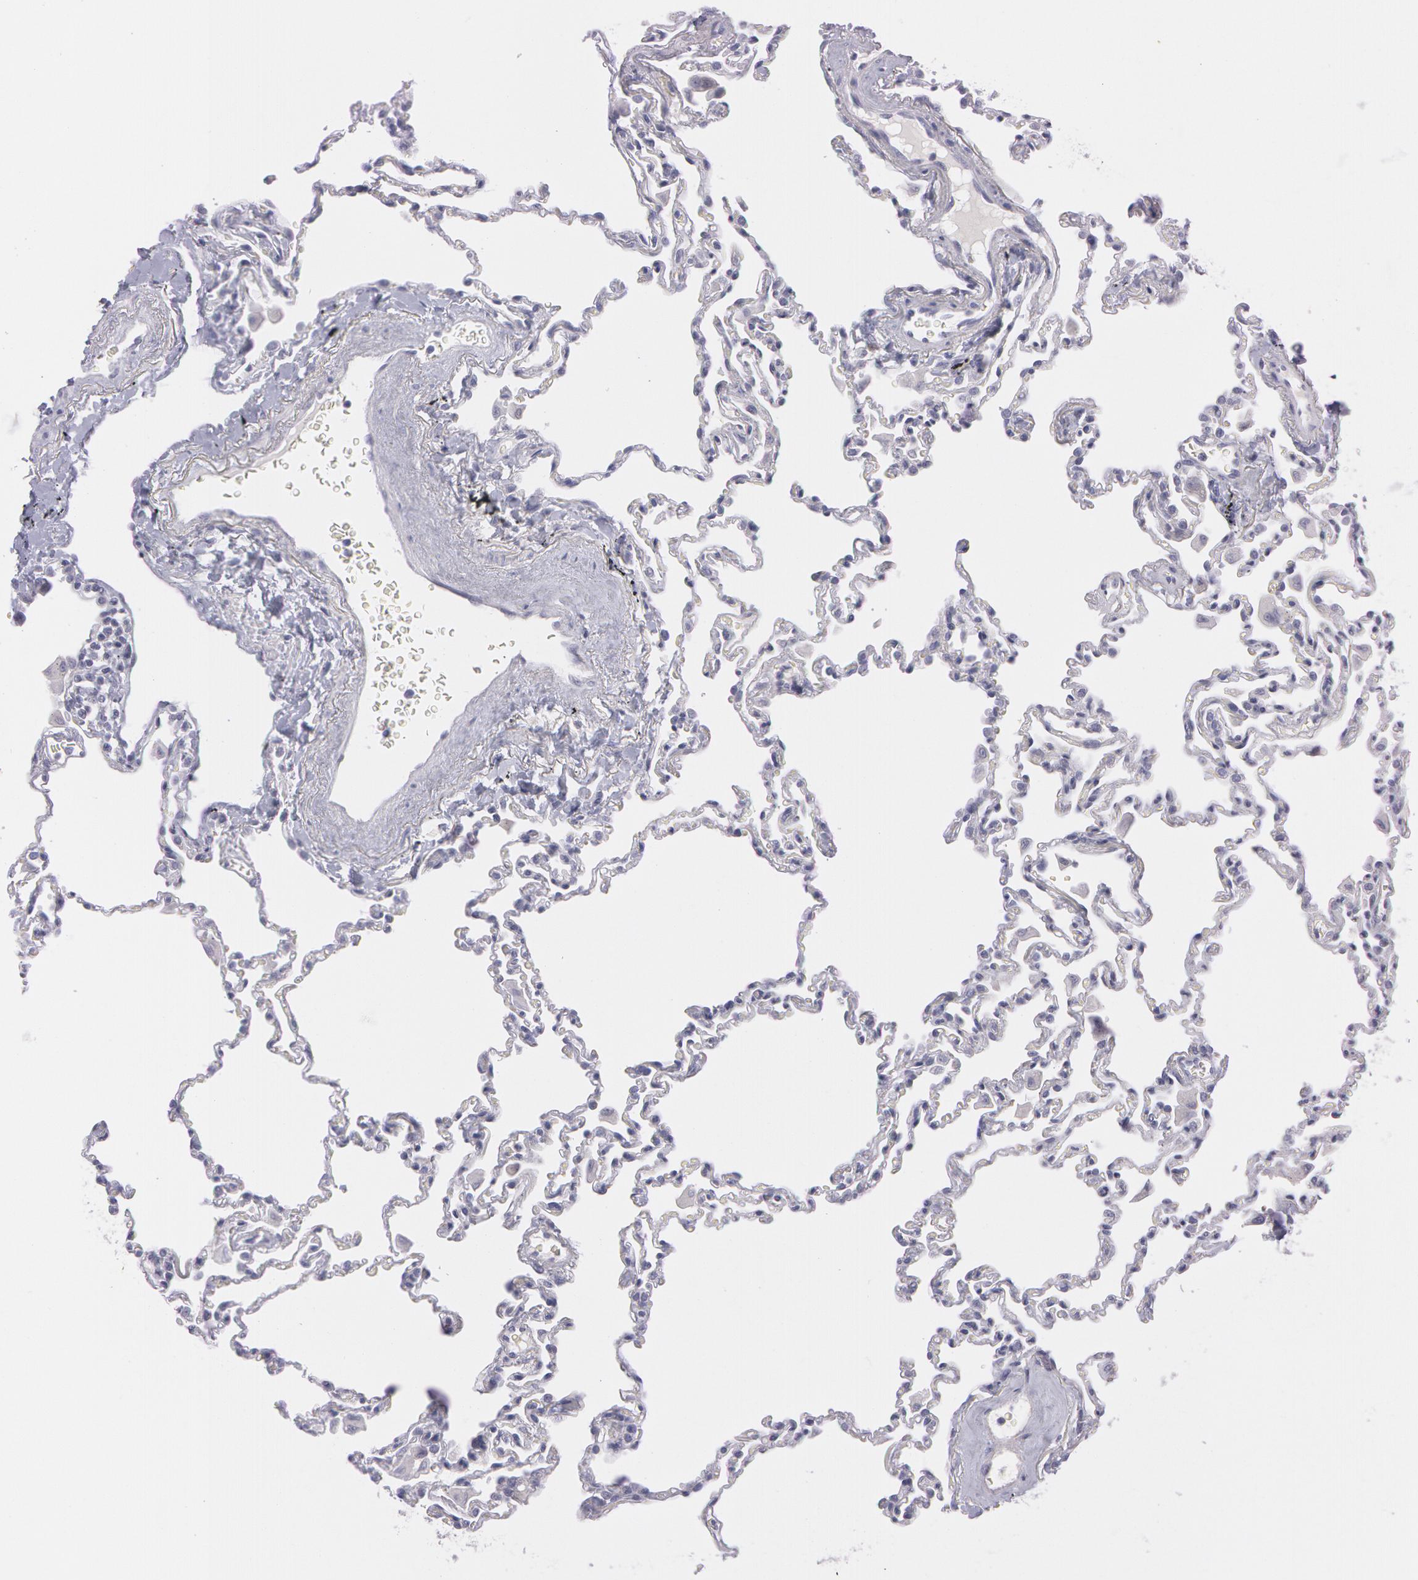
{"staining": {"intensity": "negative", "quantity": "none", "location": "none"}, "tissue": "lung", "cell_type": "Alveolar cells", "image_type": "normal", "snomed": [{"axis": "morphology", "description": "Normal tissue, NOS"}, {"axis": "topography", "description": "Lung"}], "caption": "A histopathology image of lung stained for a protein shows no brown staining in alveolar cells. The staining was performed using DAB (3,3'-diaminobenzidine) to visualize the protein expression in brown, while the nuclei were stained in blue with hematoxylin (Magnification: 20x).", "gene": "IL1RN", "patient": {"sex": "male", "age": 59}}